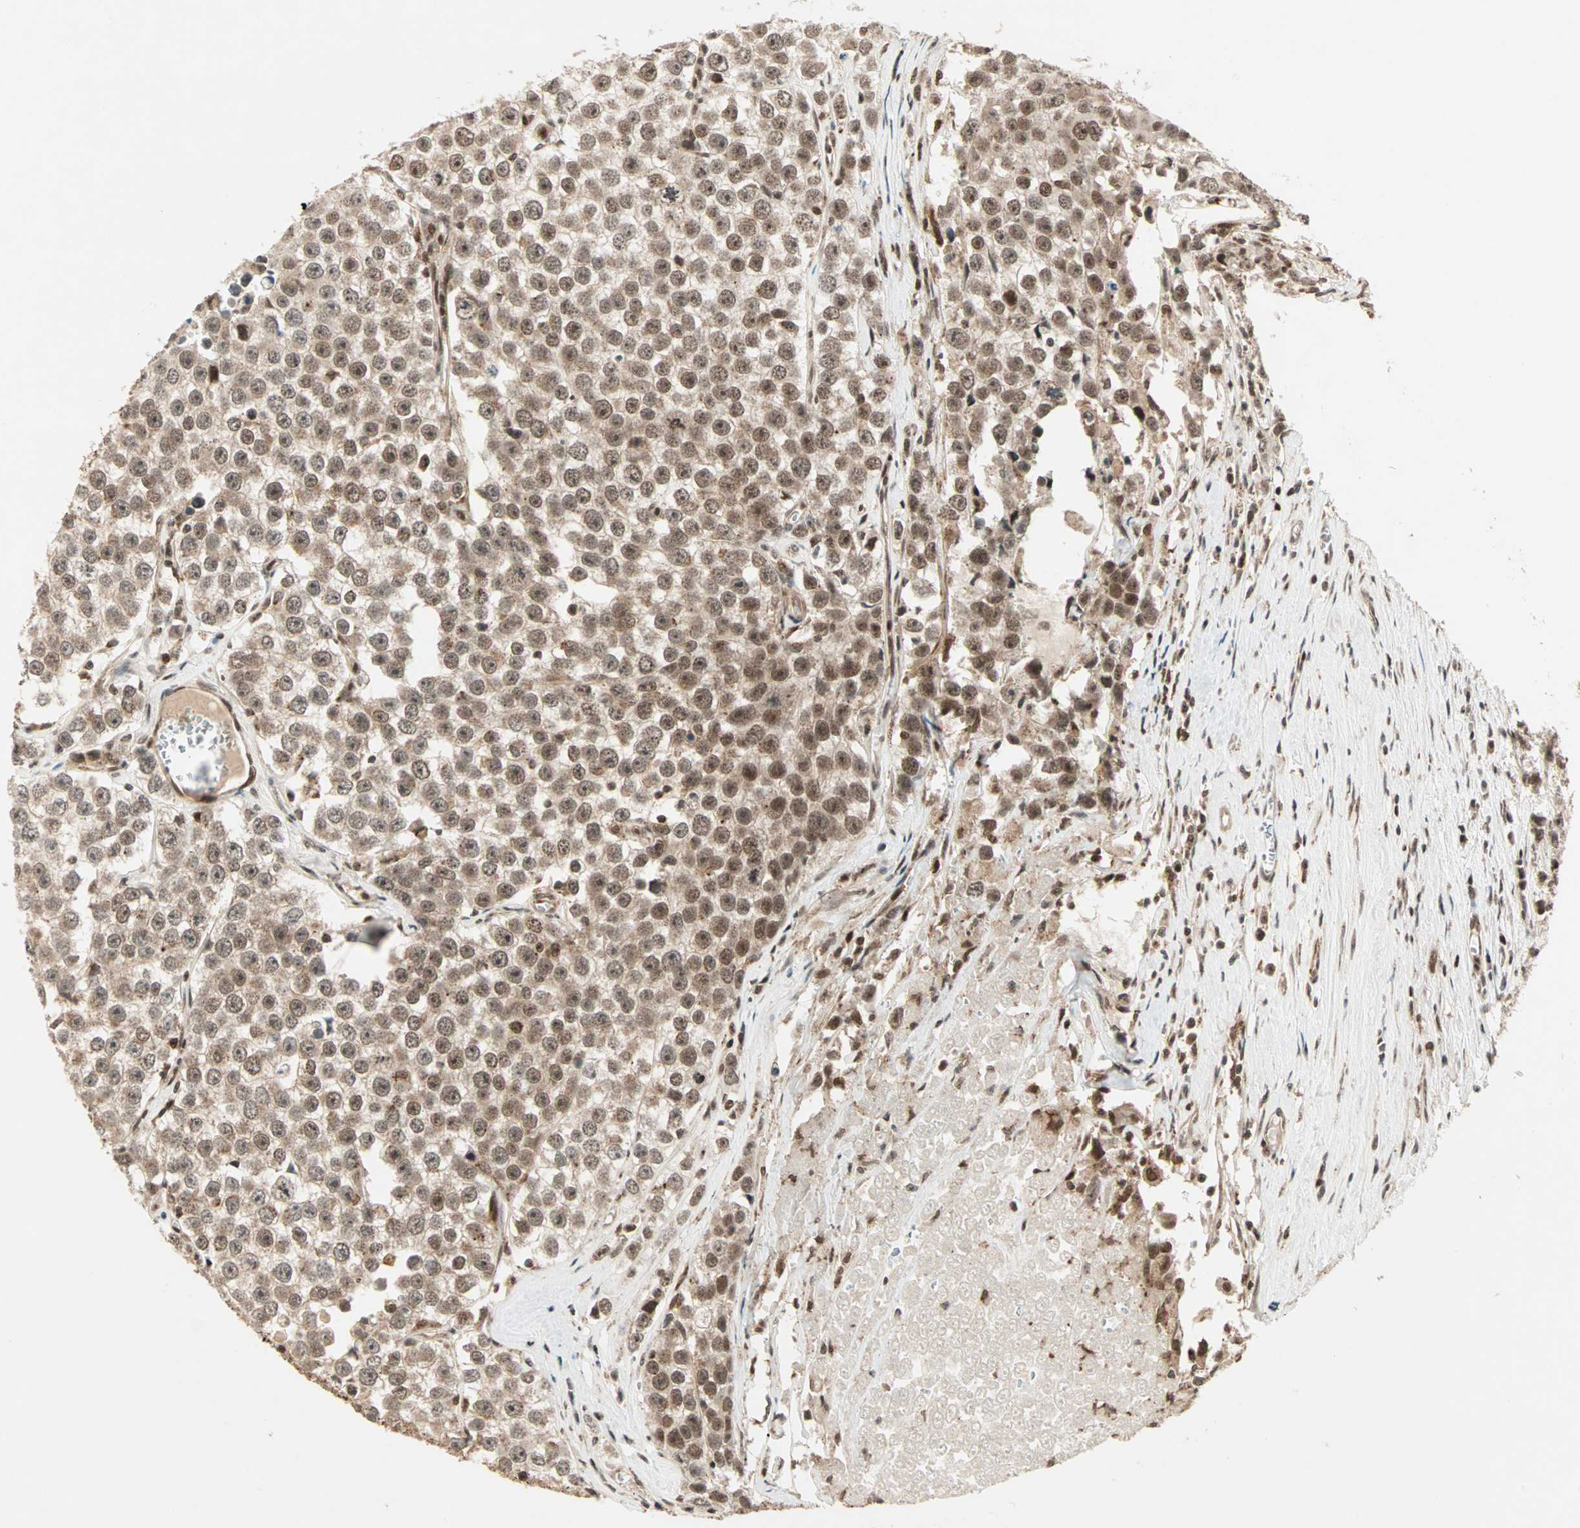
{"staining": {"intensity": "moderate", "quantity": ">75%", "location": "cytoplasmic/membranous,nuclear"}, "tissue": "testis cancer", "cell_type": "Tumor cells", "image_type": "cancer", "snomed": [{"axis": "morphology", "description": "Seminoma, NOS"}, {"axis": "morphology", "description": "Carcinoma, Embryonal, NOS"}, {"axis": "topography", "description": "Testis"}], "caption": "Testis cancer (embryonal carcinoma) stained for a protein demonstrates moderate cytoplasmic/membranous and nuclear positivity in tumor cells.", "gene": "ZBED9", "patient": {"sex": "male", "age": 52}}